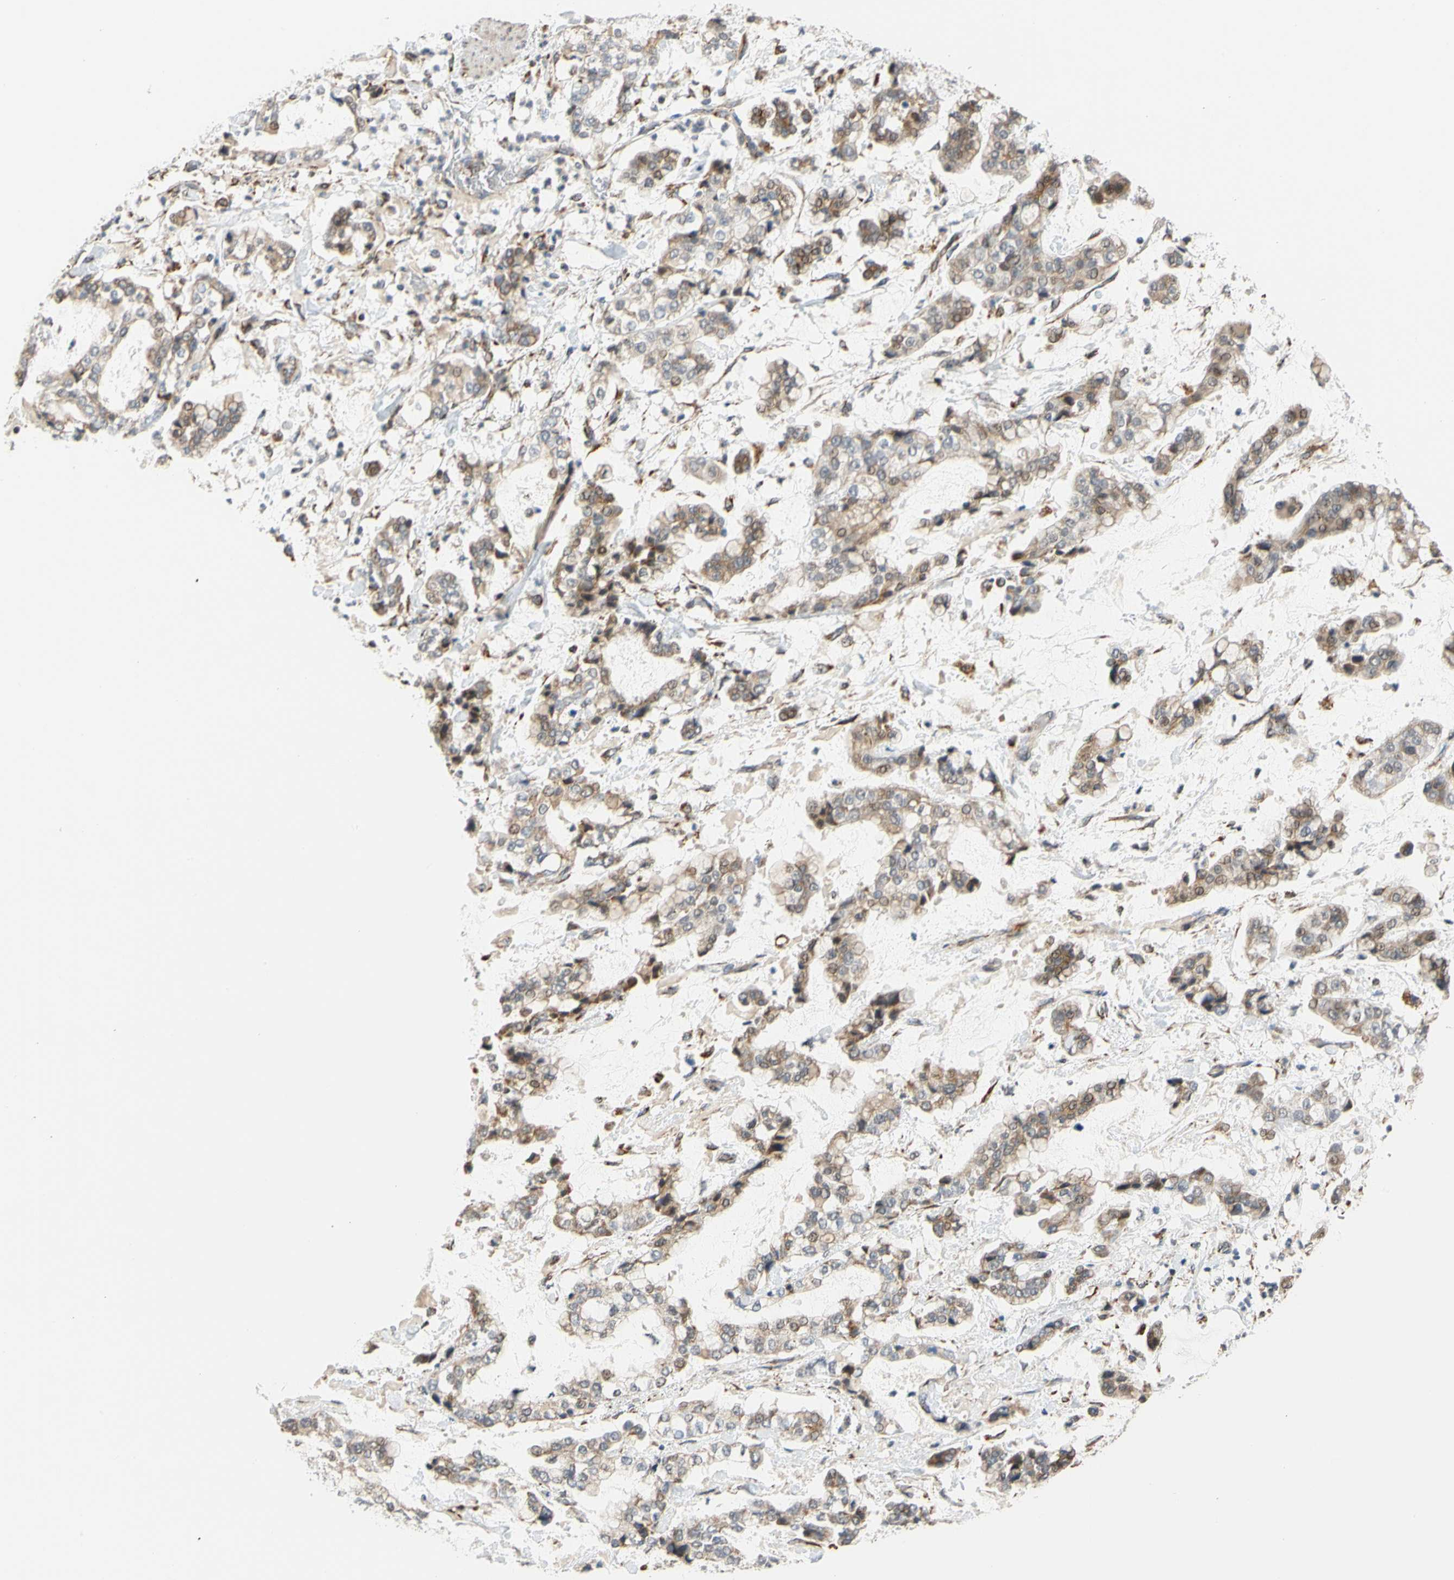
{"staining": {"intensity": "weak", "quantity": "25%-75%", "location": "cytoplasmic/membranous"}, "tissue": "stomach cancer", "cell_type": "Tumor cells", "image_type": "cancer", "snomed": [{"axis": "morphology", "description": "Normal tissue, NOS"}, {"axis": "morphology", "description": "Adenocarcinoma, NOS"}, {"axis": "topography", "description": "Stomach, upper"}, {"axis": "topography", "description": "Stomach"}], "caption": "A low amount of weak cytoplasmic/membranous positivity is identified in approximately 25%-75% of tumor cells in stomach cancer (adenocarcinoma) tissue. (brown staining indicates protein expression, while blue staining denotes nuclei).", "gene": "SFXN3", "patient": {"sex": "male", "age": 76}}